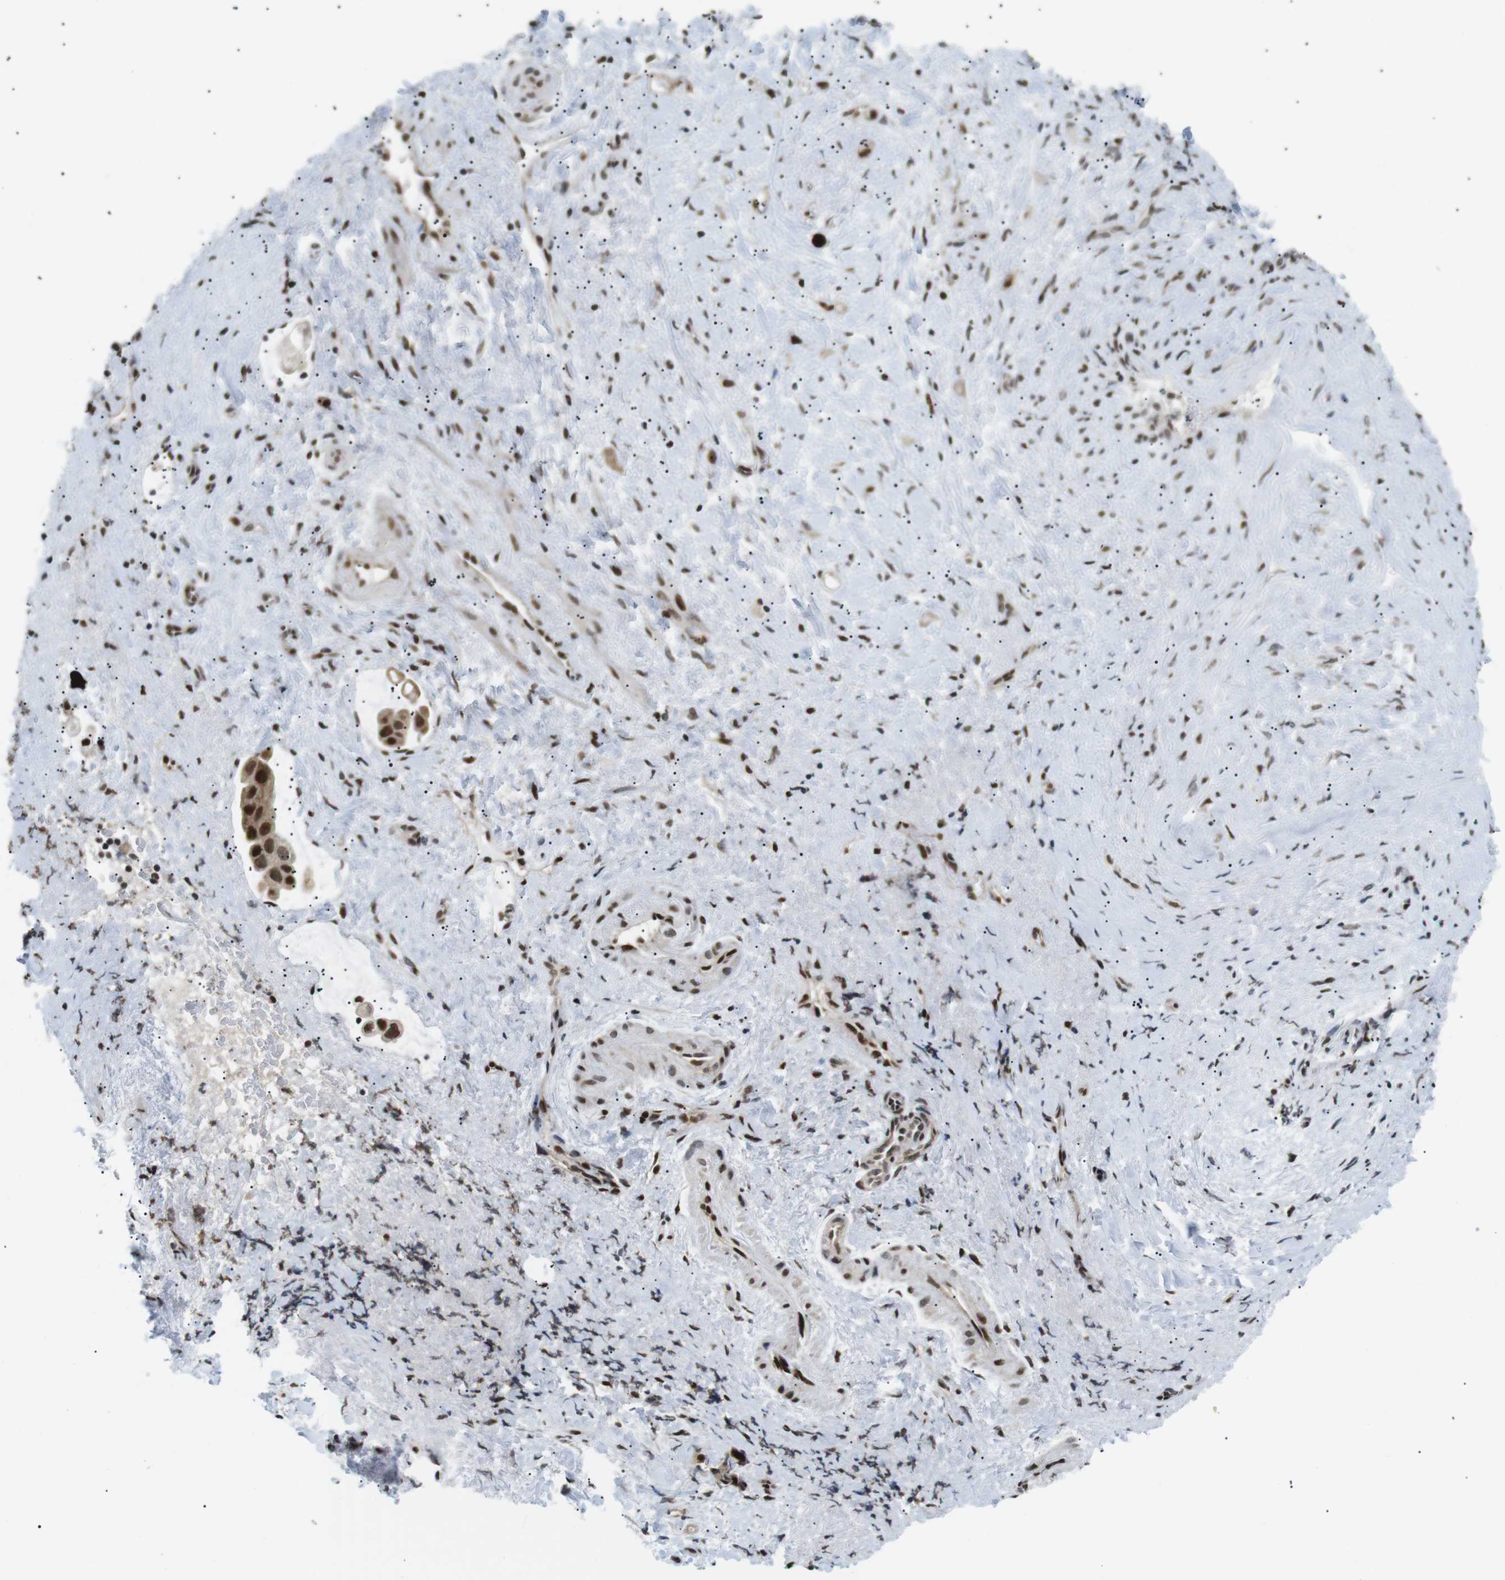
{"staining": {"intensity": "strong", "quantity": ">75%", "location": "cytoplasmic/membranous,nuclear"}, "tissue": "liver cancer", "cell_type": "Tumor cells", "image_type": "cancer", "snomed": [{"axis": "morphology", "description": "Cholangiocarcinoma"}, {"axis": "topography", "description": "Liver"}], "caption": "Liver cancer (cholangiocarcinoma) stained with a protein marker displays strong staining in tumor cells.", "gene": "CDC27", "patient": {"sex": "female", "age": 65}}